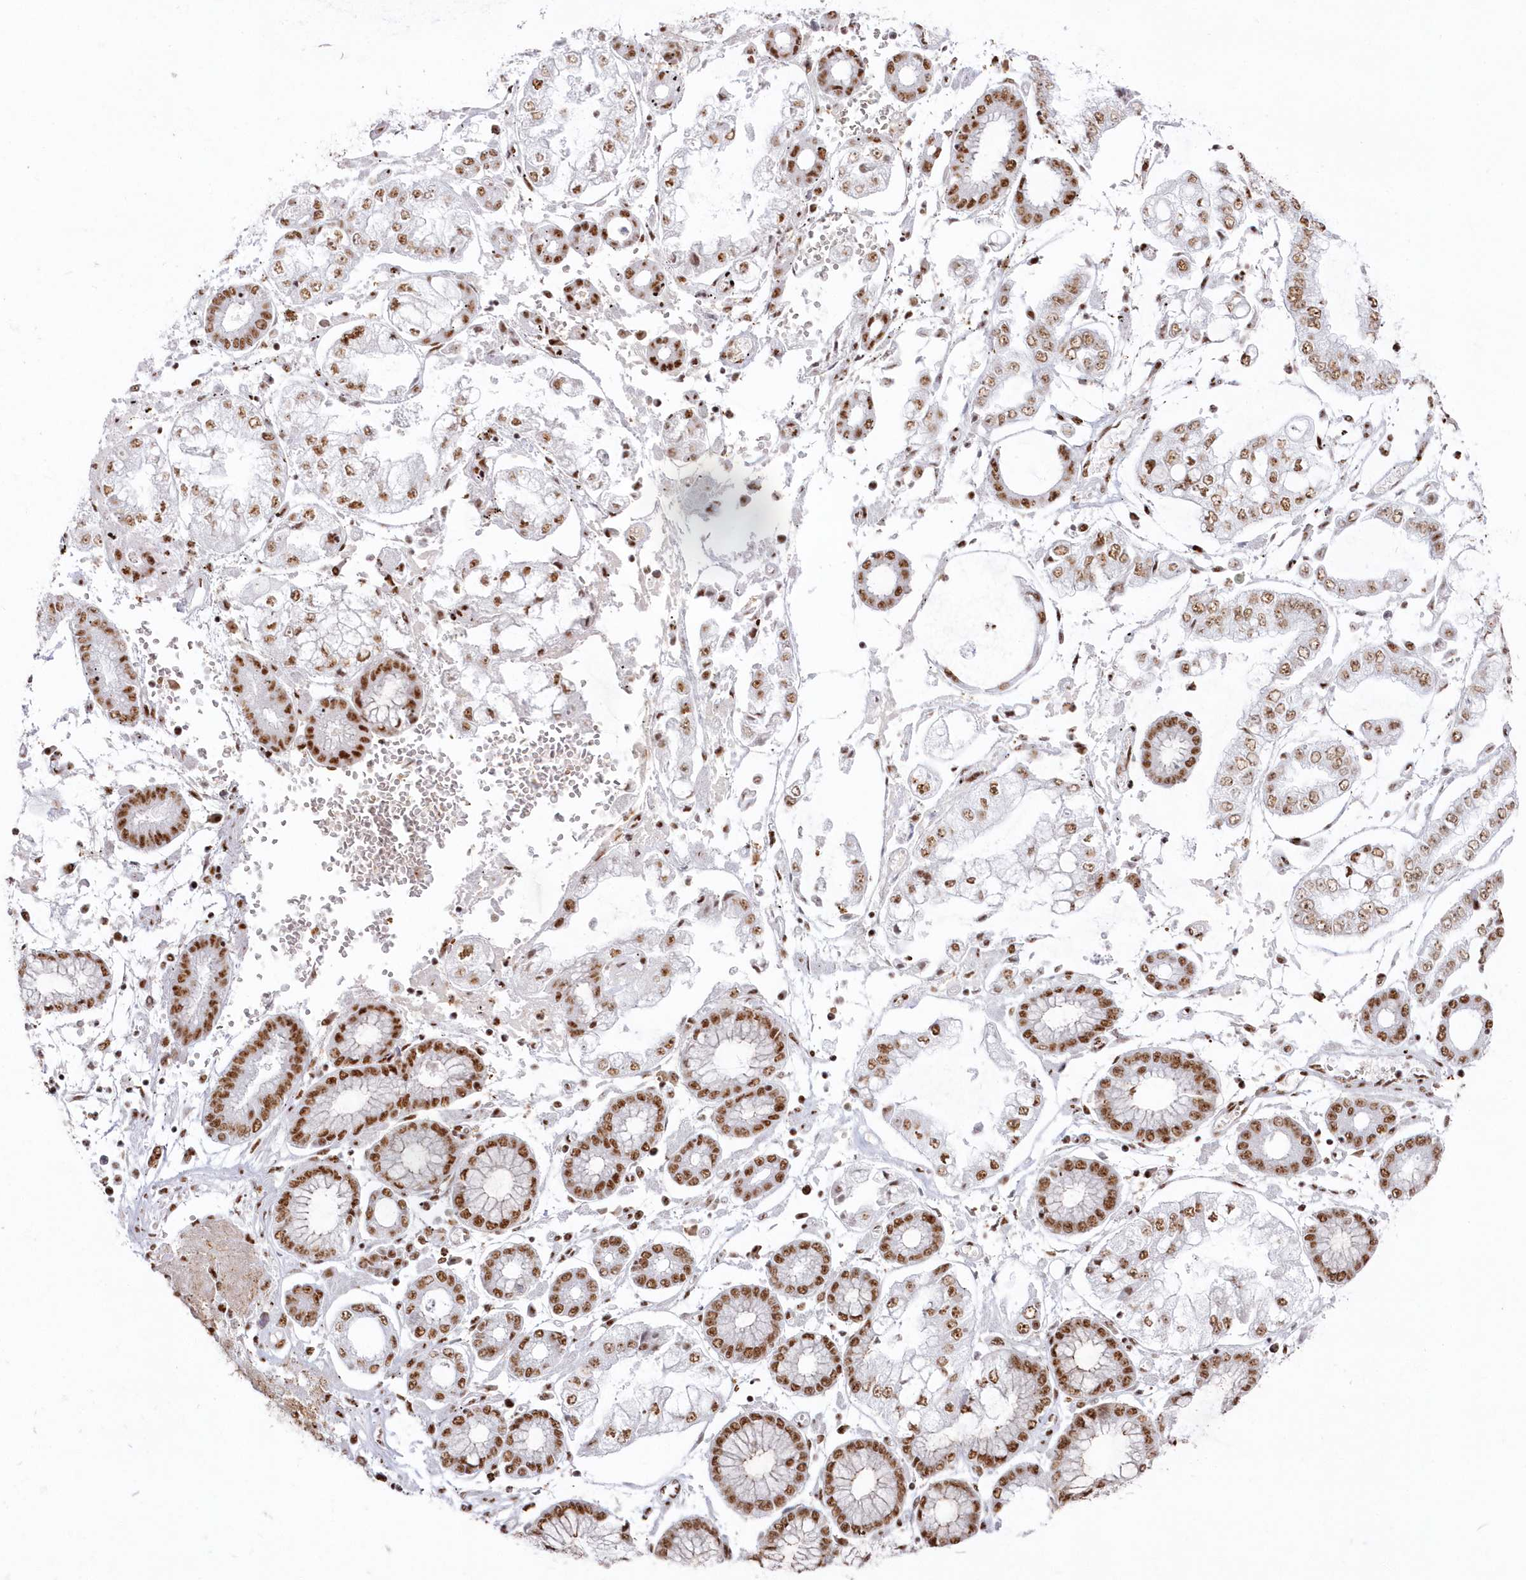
{"staining": {"intensity": "moderate", "quantity": ">75%", "location": "nuclear"}, "tissue": "stomach cancer", "cell_type": "Tumor cells", "image_type": "cancer", "snomed": [{"axis": "morphology", "description": "Adenocarcinoma, NOS"}, {"axis": "topography", "description": "Stomach"}], "caption": "Tumor cells demonstrate medium levels of moderate nuclear positivity in about >75% of cells in human stomach cancer (adenocarcinoma).", "gene": "DDX46", "patient": {"sex": "male", "age": 76}}